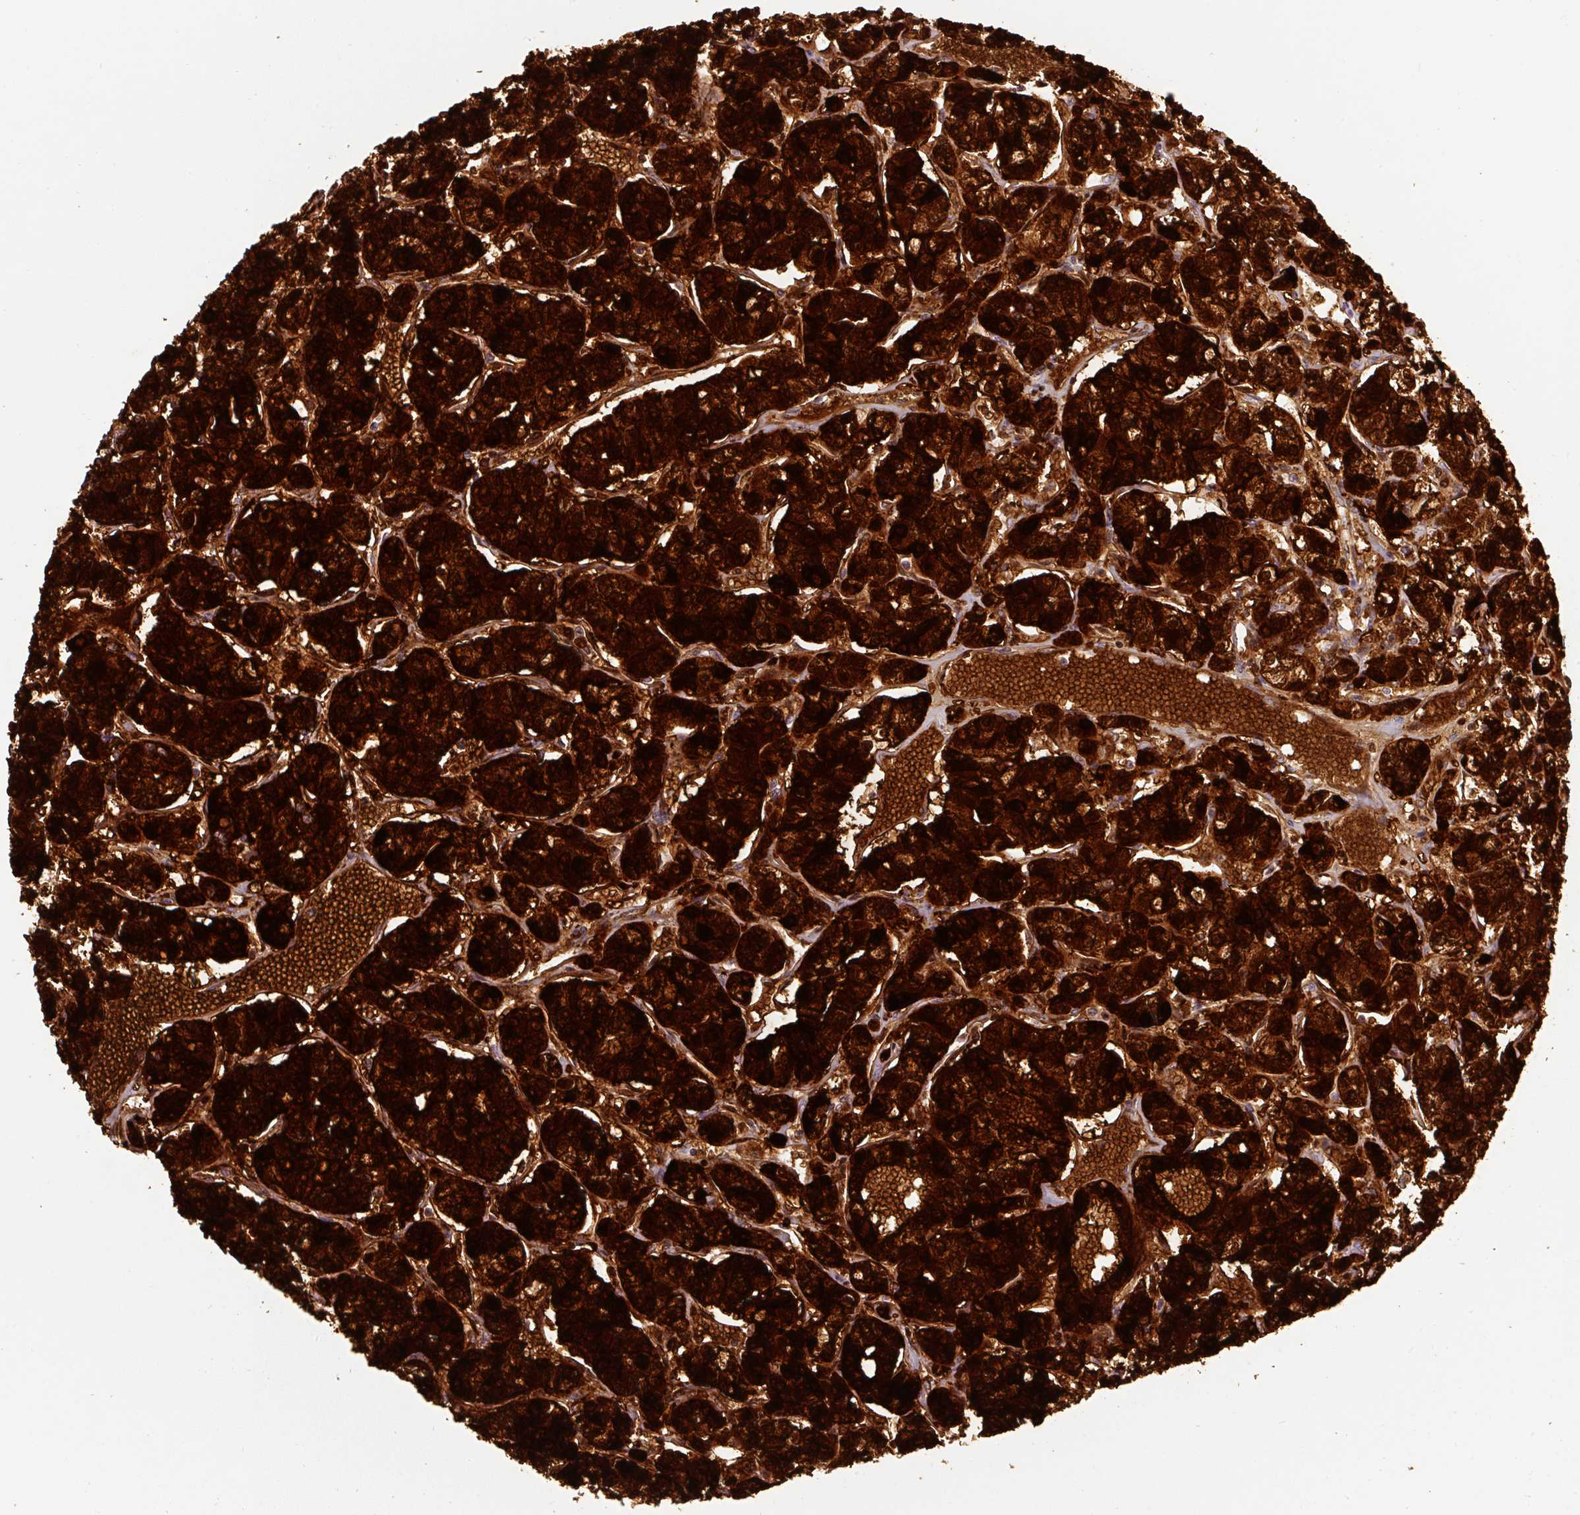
{"staining": {"intensity": "strong", "quantity": ">75%", "location": "cytoplasmic/membranous"}, "tissue": "renal cancer", "cell_type": "Tumor cells", "image_type": "cancer", "snomed": [{"axis": "morphology", "description": "Adenocarcinoma, NOS"}, {"axis": "topography", "description": "Kidney"}], "caption": "A histopathology image of human adenocarcinoma (renal) stained for a protein reveals strong cytoplasmic/membranous brown staining in tumor cells. (IHC, brightfield microscopy, high magnification).", "gene": "FABP7", "patient": {"sex": "female", "age": 59}}